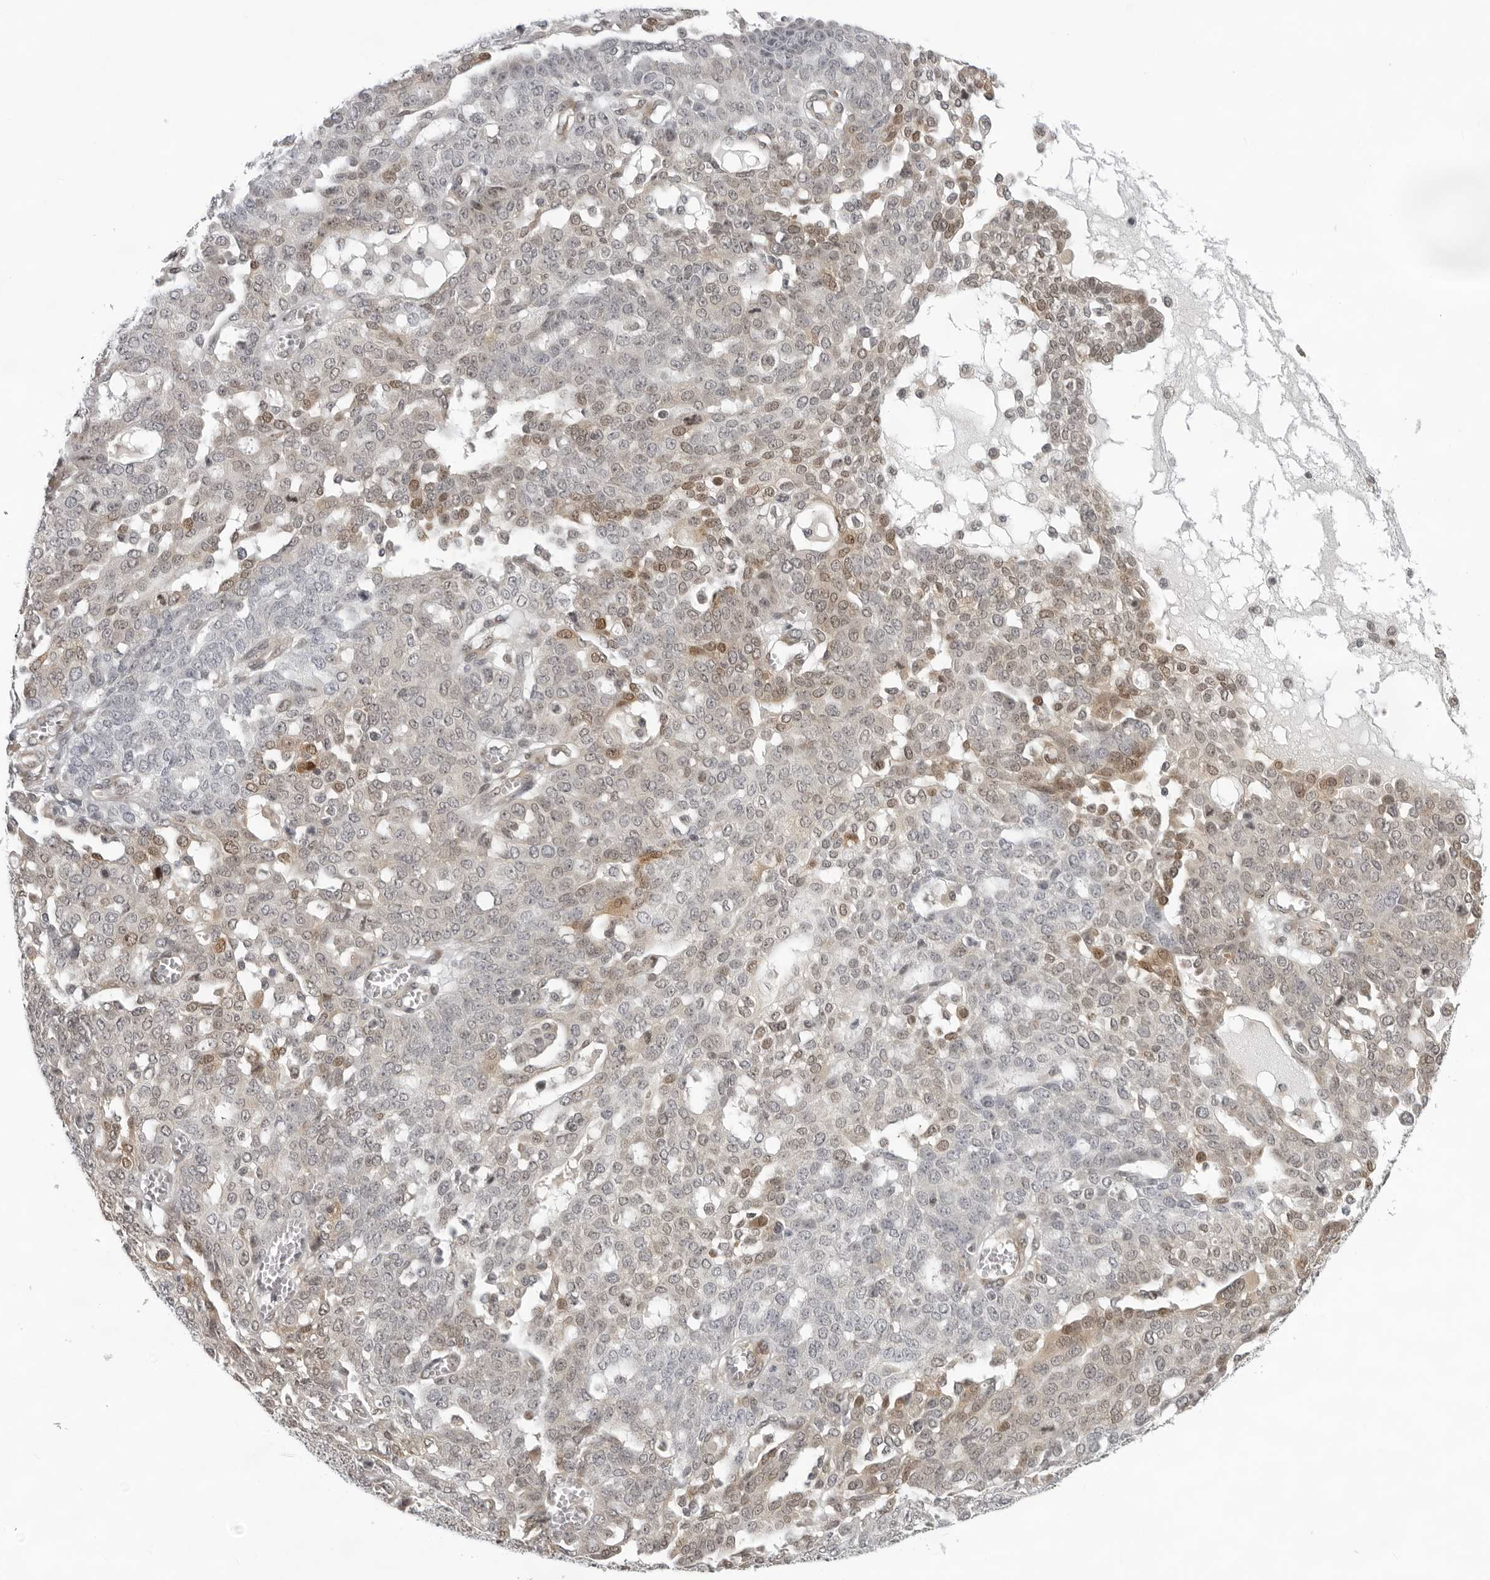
{"staining": {"intensity": "weak", "quantity": "<25%", "location": "cytoplasmic/membranous,nuclear"}, "tissue": "ovarian cancer", "cell_type": "Tumor cells", "image_type": "cancer", "snomed": [{"axis": "morphology", "description": "Cystadenocarcinoma, serous, NOS"}, {"axis": "topography", "description": "Soft tissue"}, {"axis": "topography", "description": "Ovary"}], "caption": "Photomicrograph shows no protein staining in tumor cells of ovarian serous cystadenocarcinoma tissue.", "gene": "CASP7", "patient": {"sex": "female", "age": 57}}